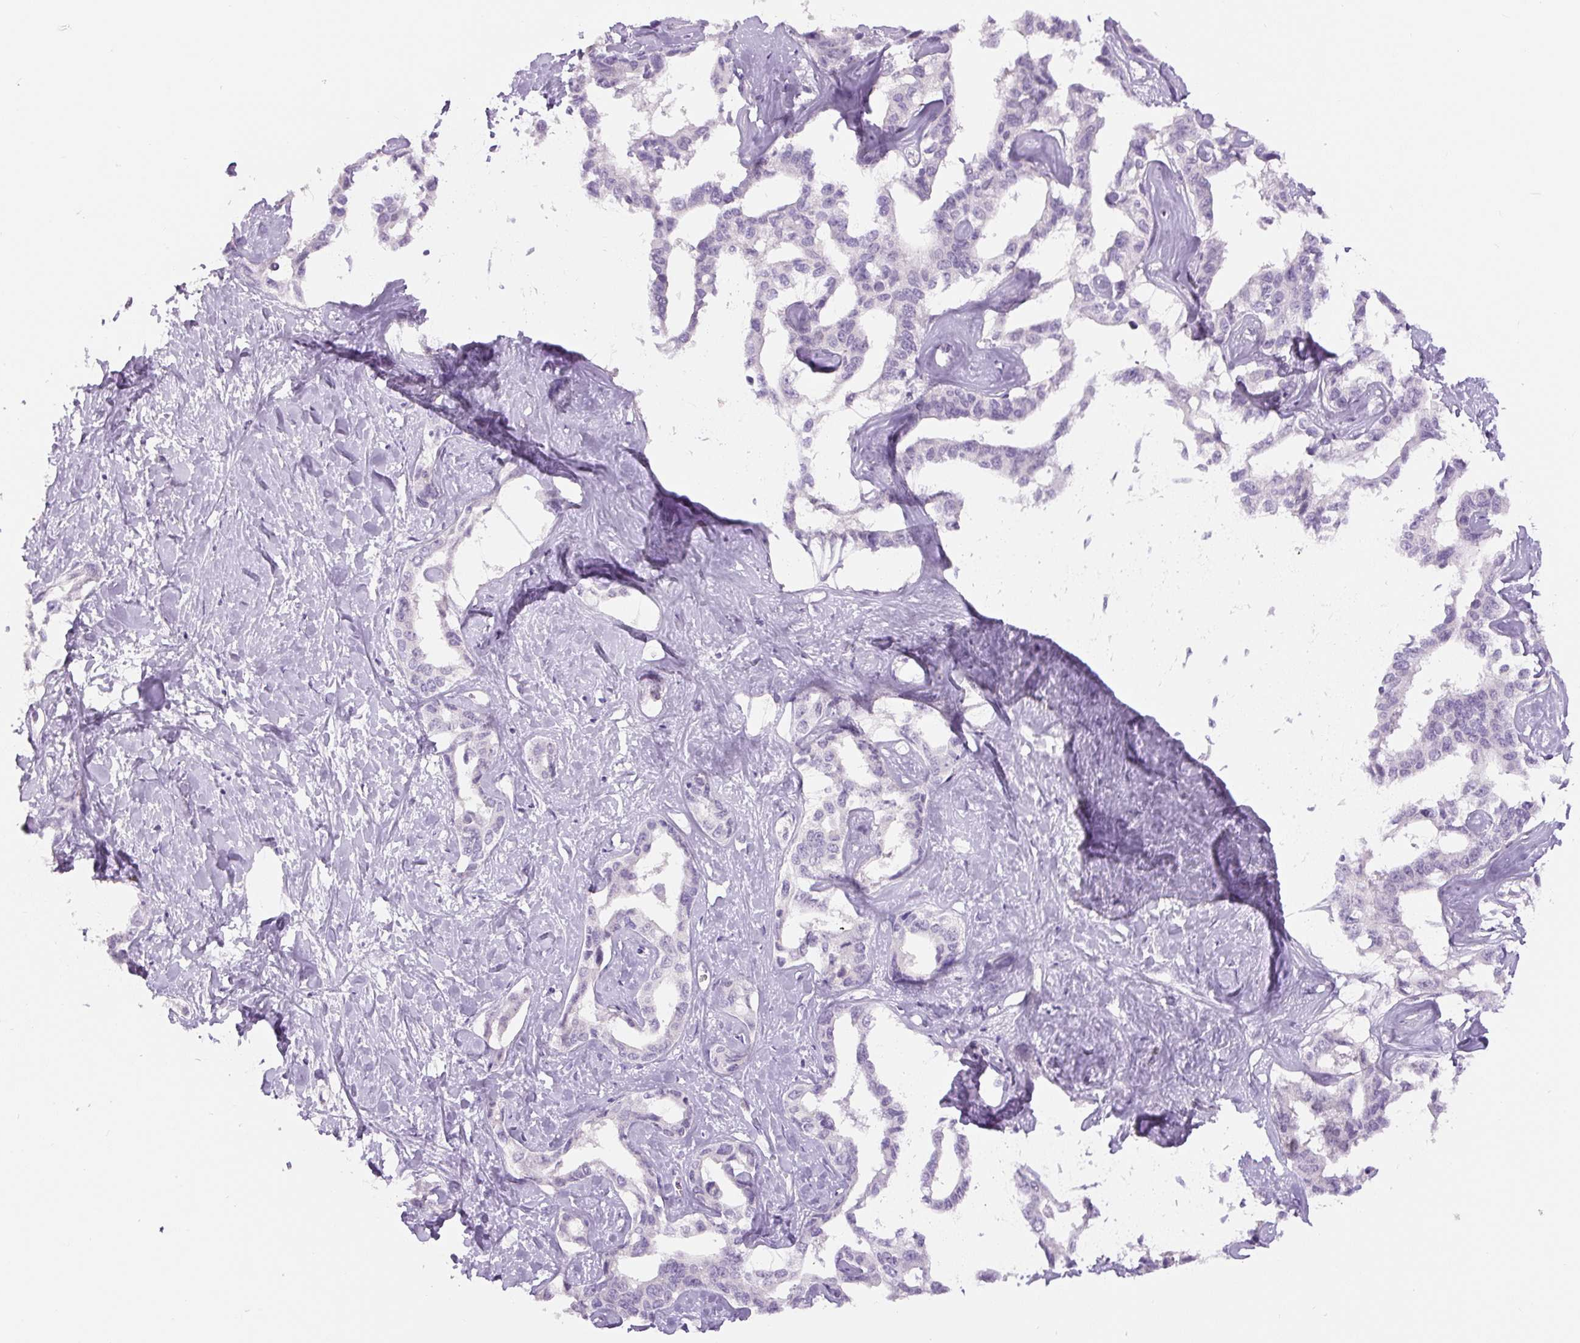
{"staining": {"intensity": "negative", "quantity": "none", "location": "none"}, "tissue": "liver cancer", "cell_type": "Tumor cells", "image_type": "cancer", "snomed": [{"axis": "morphology", "description": "Cholangiocarcinoma"}, {"axis": "topography", "description": "Liver"}], "caption": "An immunohistochemistry (IHC) photomicrograph of liver cancer is shown. There is no staining in tumor cells of liver cancer.", "gene": "SIX1", "patient": {"sex": "male", "age": 59}}